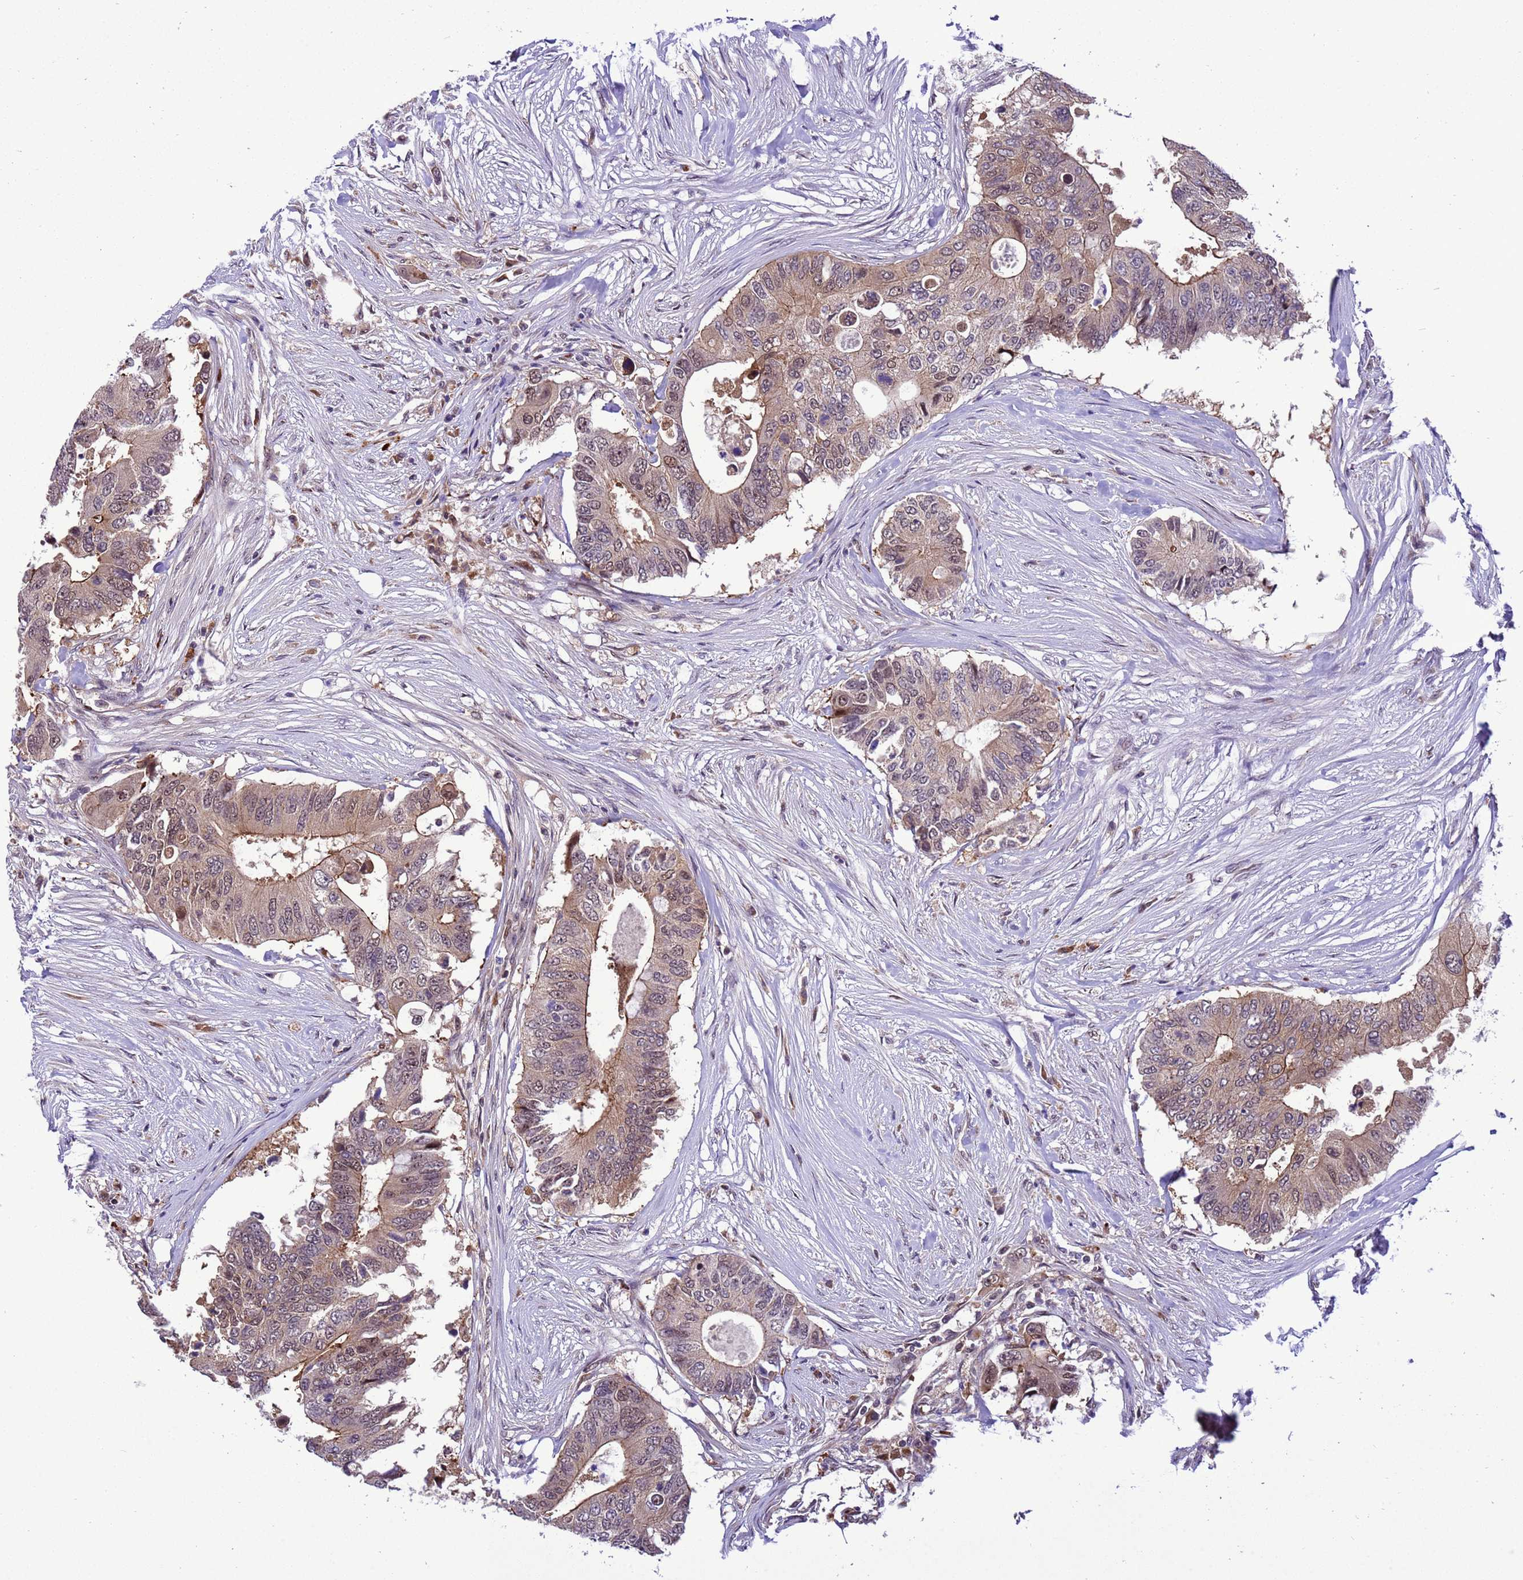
{"staining": {"intensity": "moderate", "quantity": "25%-75%", "location": "cytoplasmic/membranous,nuclear"}, "tissue": "colorectal cancer", "cell_type": "Tumor cells", "image_type": "cancer", "snomed": [{"axis": "morphology", "description": "Adenocarcinoma, NOS"}, {"axis": "topography", "description": "Colon"}], "caption": "A brown stain labels moderate cytoplasmic/membranous and nuclear staining of a protein in colorectal cancer tumor cells.", "gene": "RASD1", "patient": {"sex": "male", "age": 71}}